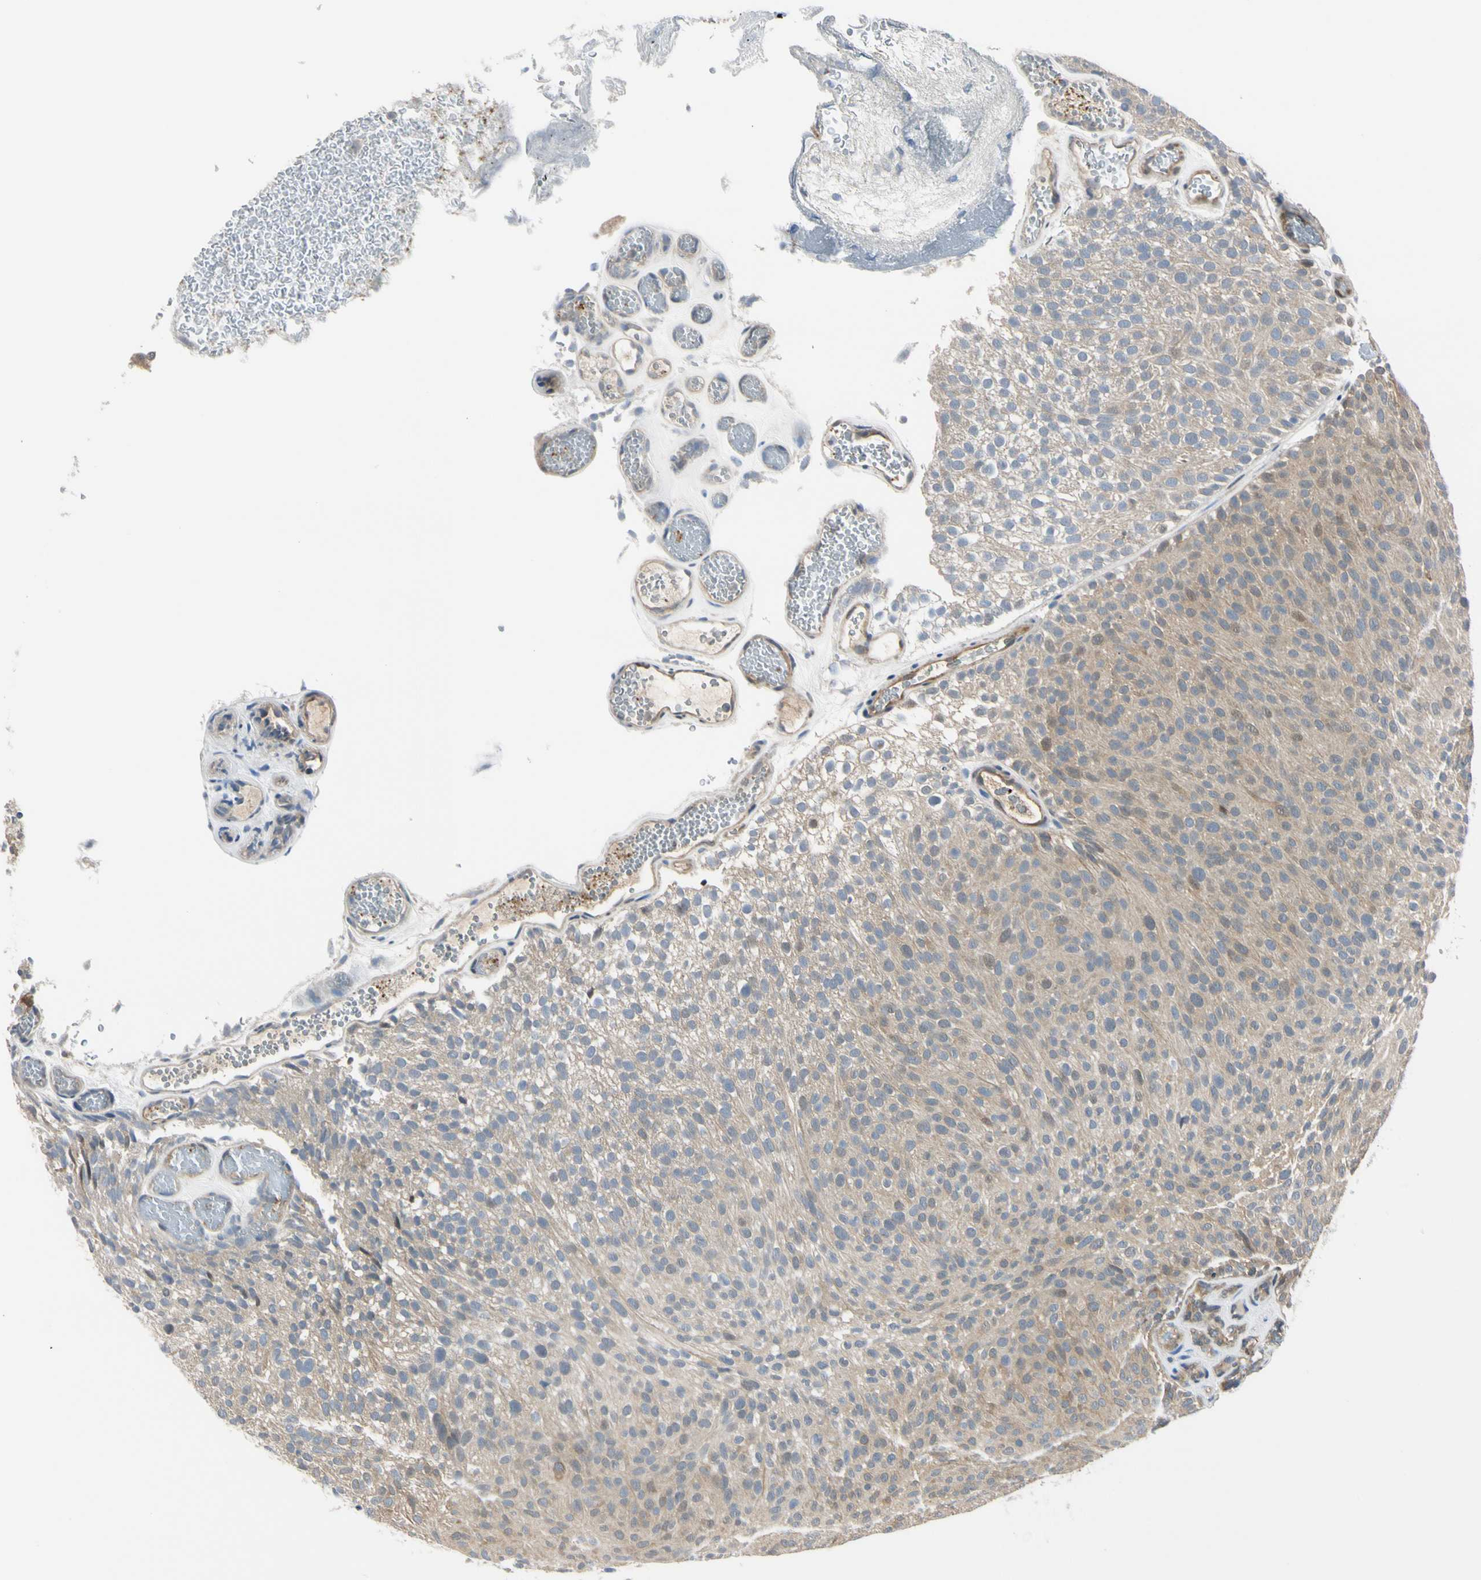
{"staining": {"intensity": "weak", "quantity": ">75%", "location": "cytoplasmic/membranous,nuclear"}, "tissue": "urothelial cancer", "cell_type": "Tumor cells", "image_type": "cancer", "snomed": [{"axis": "morphology", "description": "Urothelial carcinoma, Low grade"}, {"axis": "topography", "description": "Urinary bladder"}], "caption": "Human low-grade urothelial carcinoma stained for a protein (brown) exhibits weak cytoplasmic/membranous and nuclear positive expression in about >75% of tumor cells.", "gene": "RASGRF1", "patient": {"sex": "male", "age": 78}}